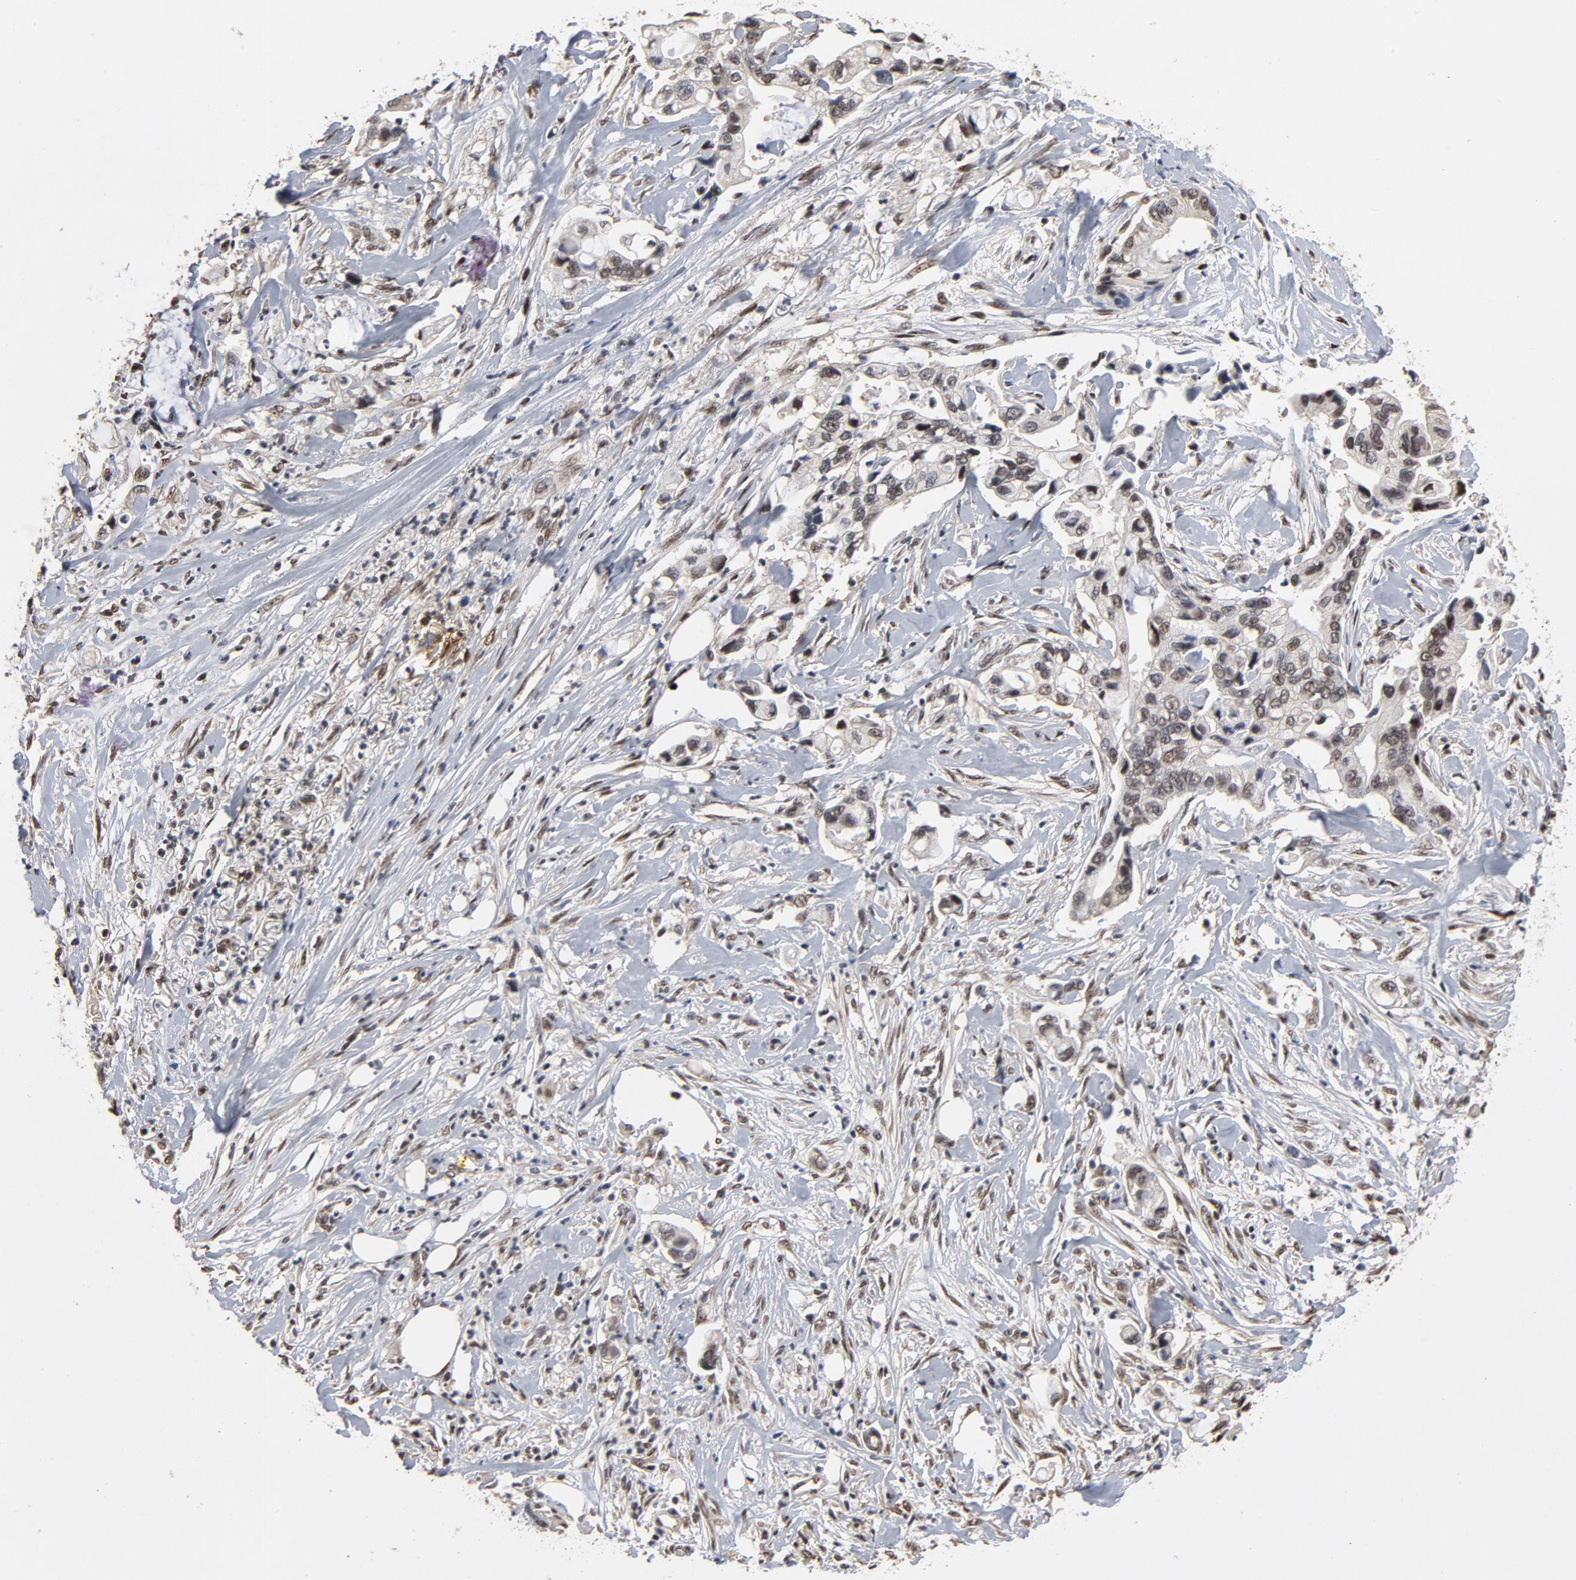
{"staining": {"intensity": "weak", "quantity": "25%-75%", "location": "nuclear"}, "tissue": "pancreatic cancer", "cell_type": "Tumor cells", "image_type": "cancer", "snomed": [{"axis": "morphology", "description": "Adenocarcinoma, NOS"}, {"axis": "topography", "description": "Pancreas"}], "caption": "A low amount of weak nuclear positivity is seen in about 25%-75% of tumor cells in pancreatic adenocarcinoma tissue.", "gene": "TP53RK", "patient": {"sex": "male", "age": 70}}